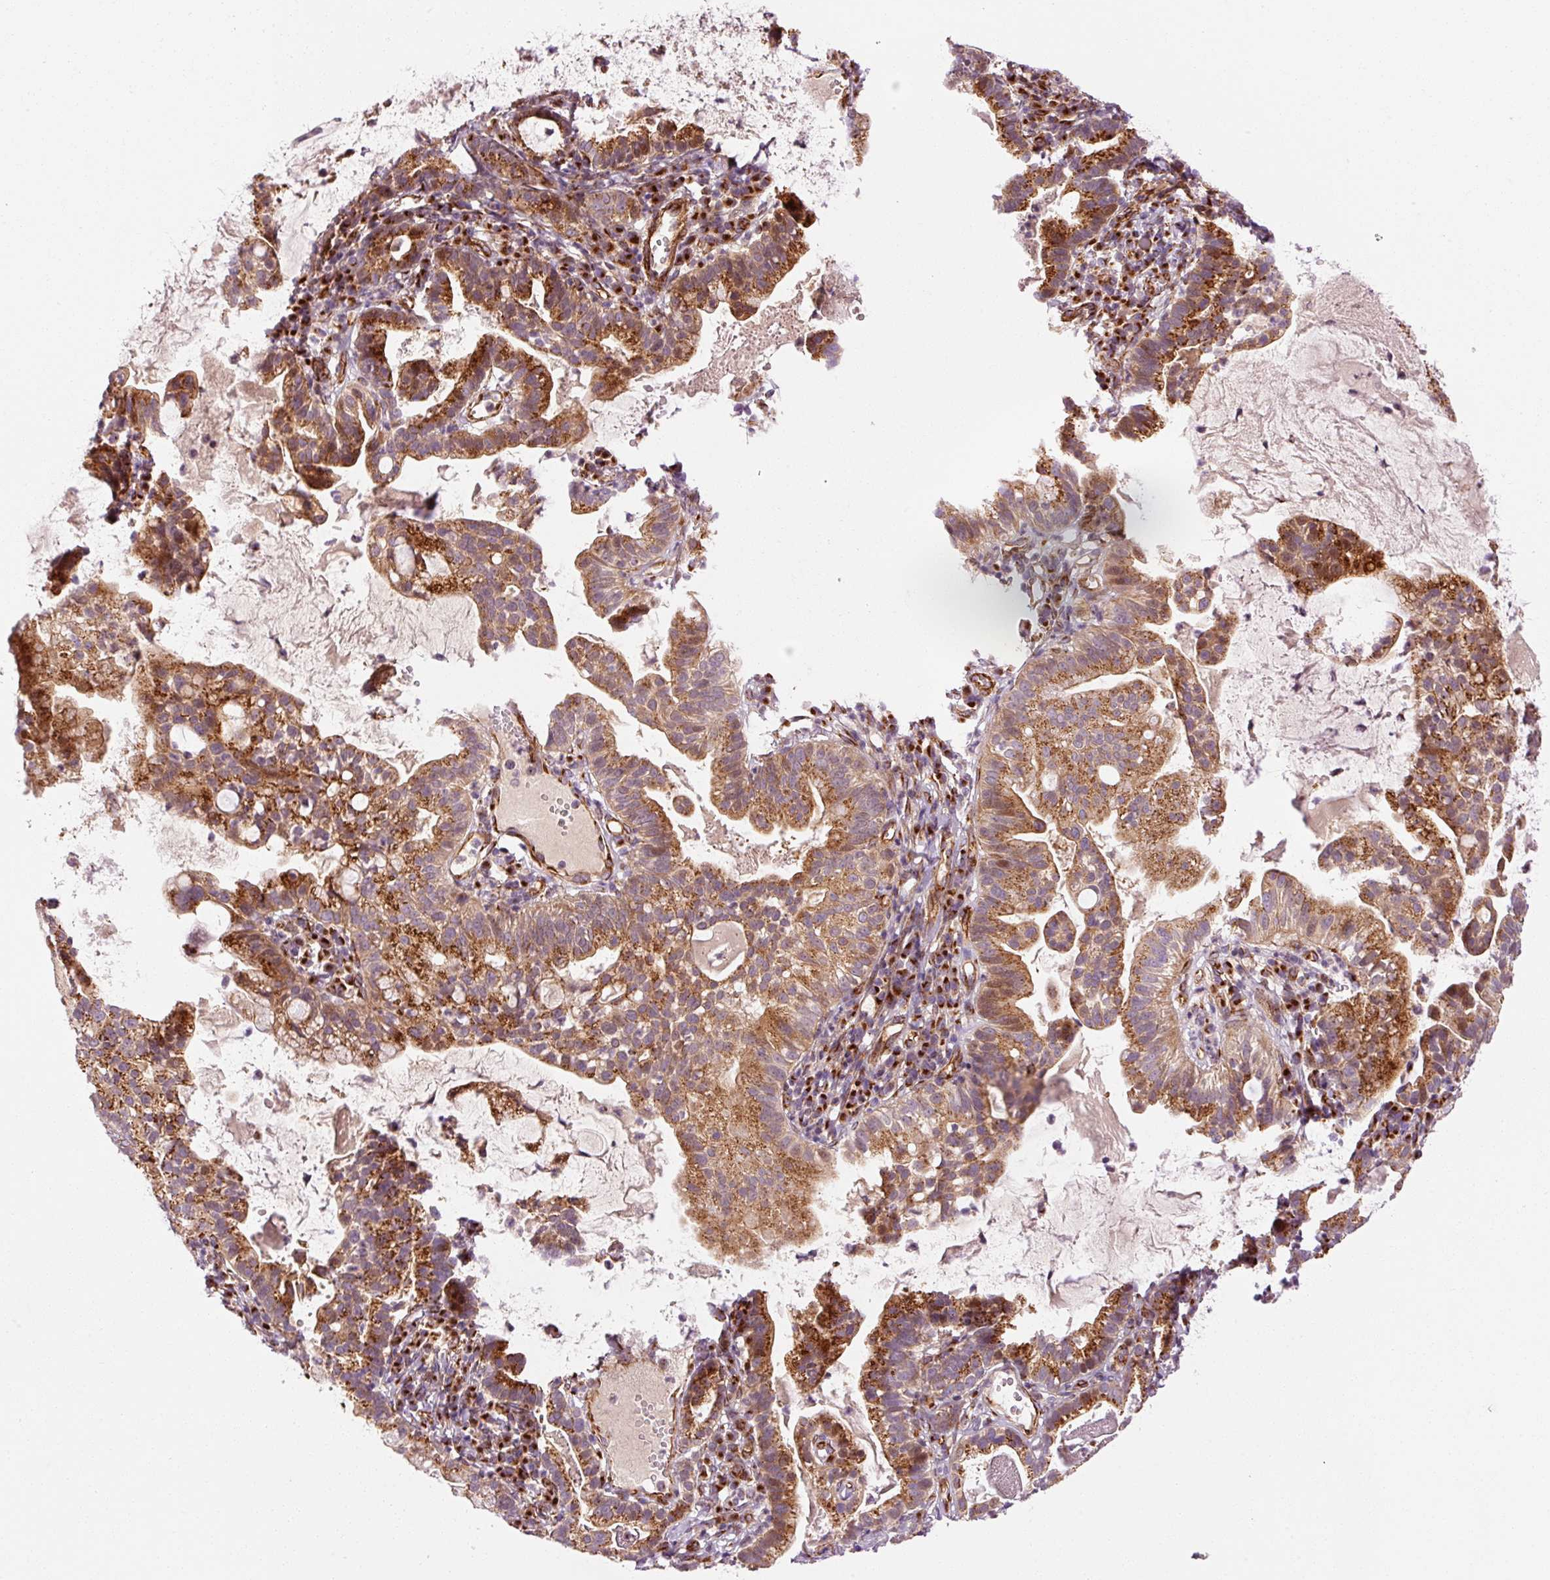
{"staining": {"intensity": "strong", "quantity": ">75%", "location": "cytoplasmic/membranous"}, "tissue": "cervical cancer", "cell_type": "Tumor cells", "image_type": "cancer", "snomed": [{"axis": "morphology", "description": "Adenocarcinoma, NOS"}, {"axis": "topography", "description": "Cervix"}], "caption": "Immunohistochemistry (IHC) of cervical cancer shows high levels of strong cytoplasmic/membranous positivity in approximately >75% of tumor cells. (DAB IHC with brightfield microscopy, high magnification).", "gene": "PPP1R14B", "patient": {"sex": "female", "age": 41}}